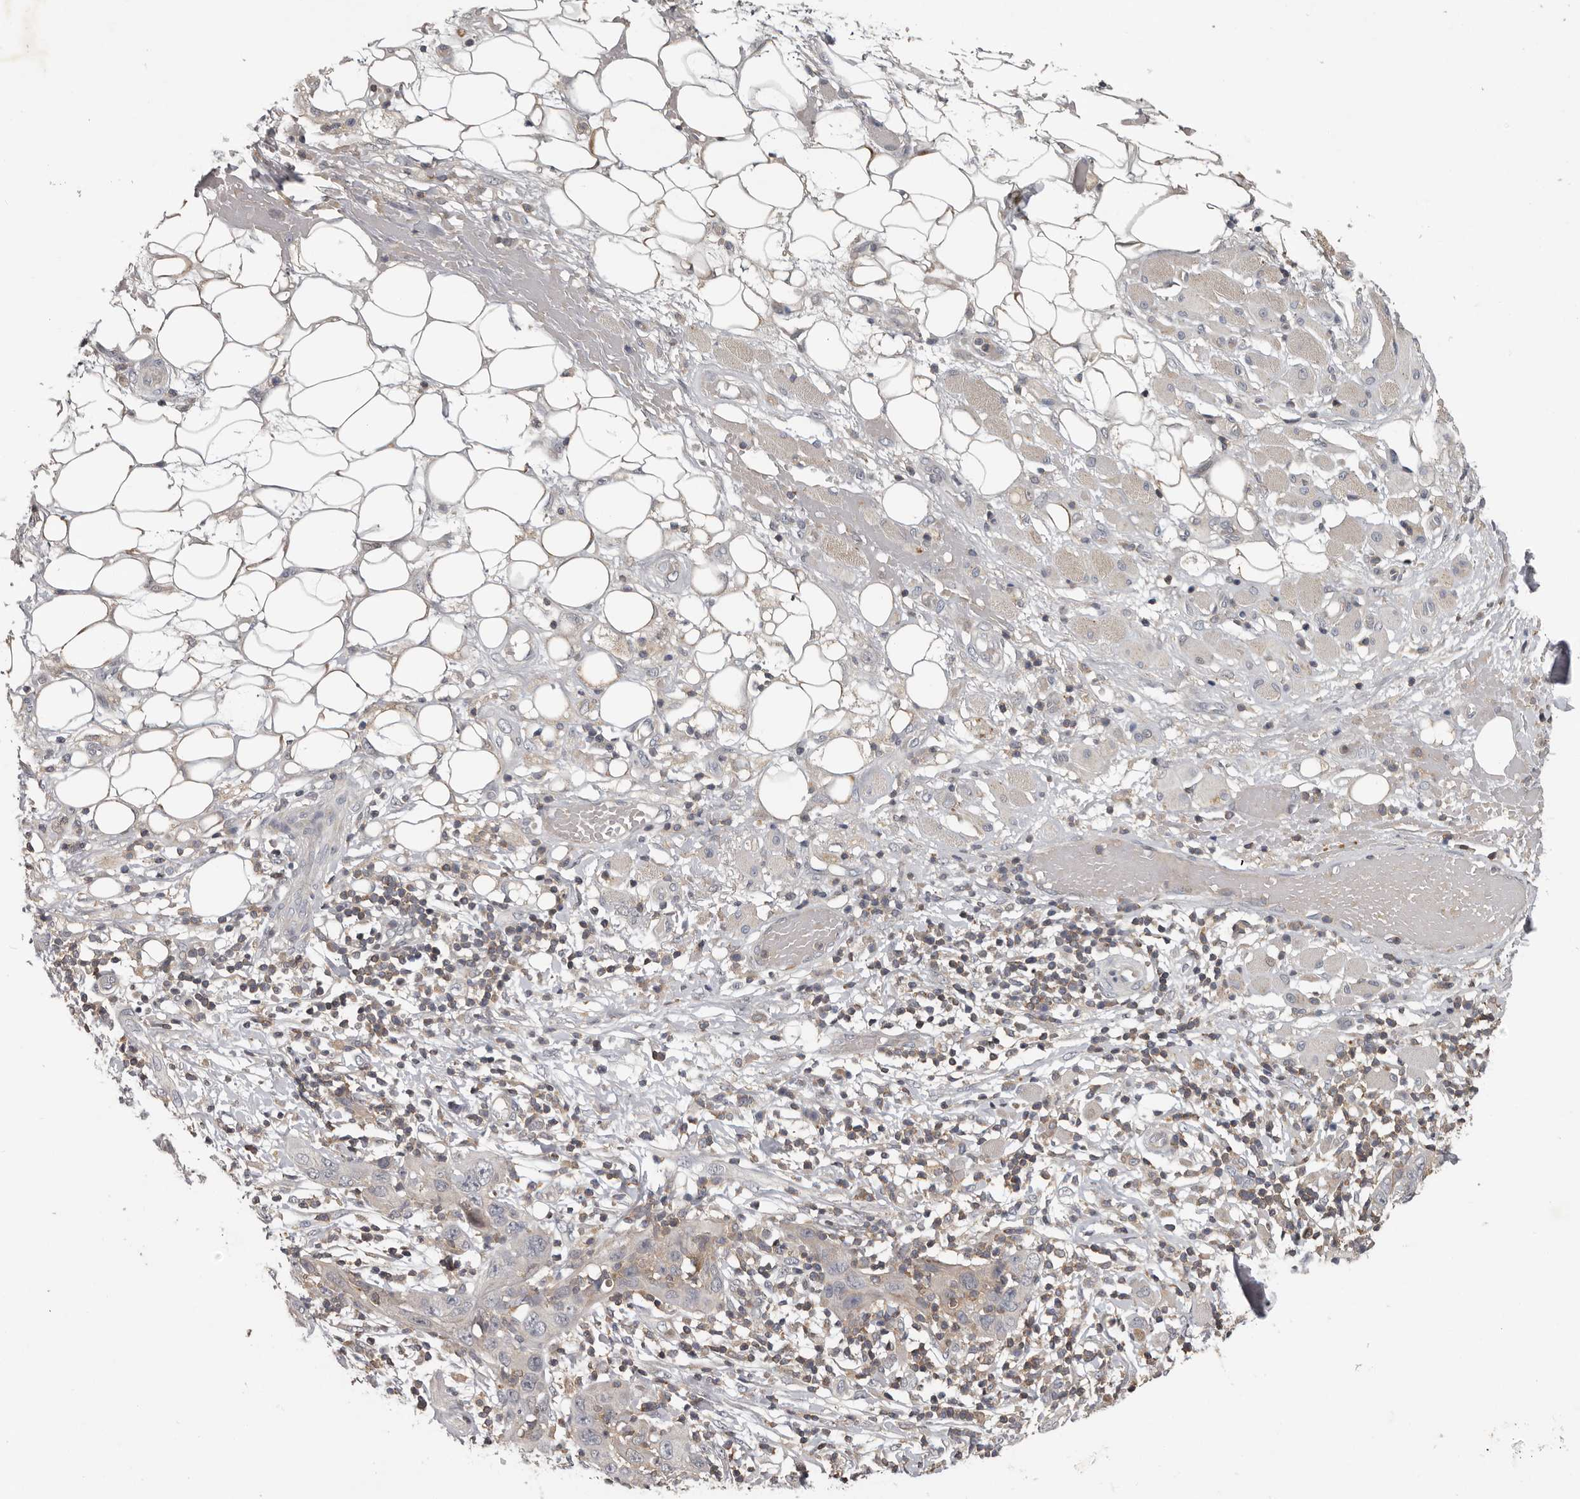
{"staining": {"intensity": "negative", "quantity": "none", "location": "none"}, "tissue": "skin cancer", "cell_type": "Tumor cells", "image_type": "cancer", "snomed": [{"axis": "morphology", "description": "Squamous cell carcinoma, NOS"}, {"axis": "topography", "description": "Skin"}], "caption": "A photomicrograph of human skin cancer (squamous cell carcinoma) is negative for staining in tumor cells.", "gene": "ANKRD44", "patient": {"sex": "female", "age": 88}}